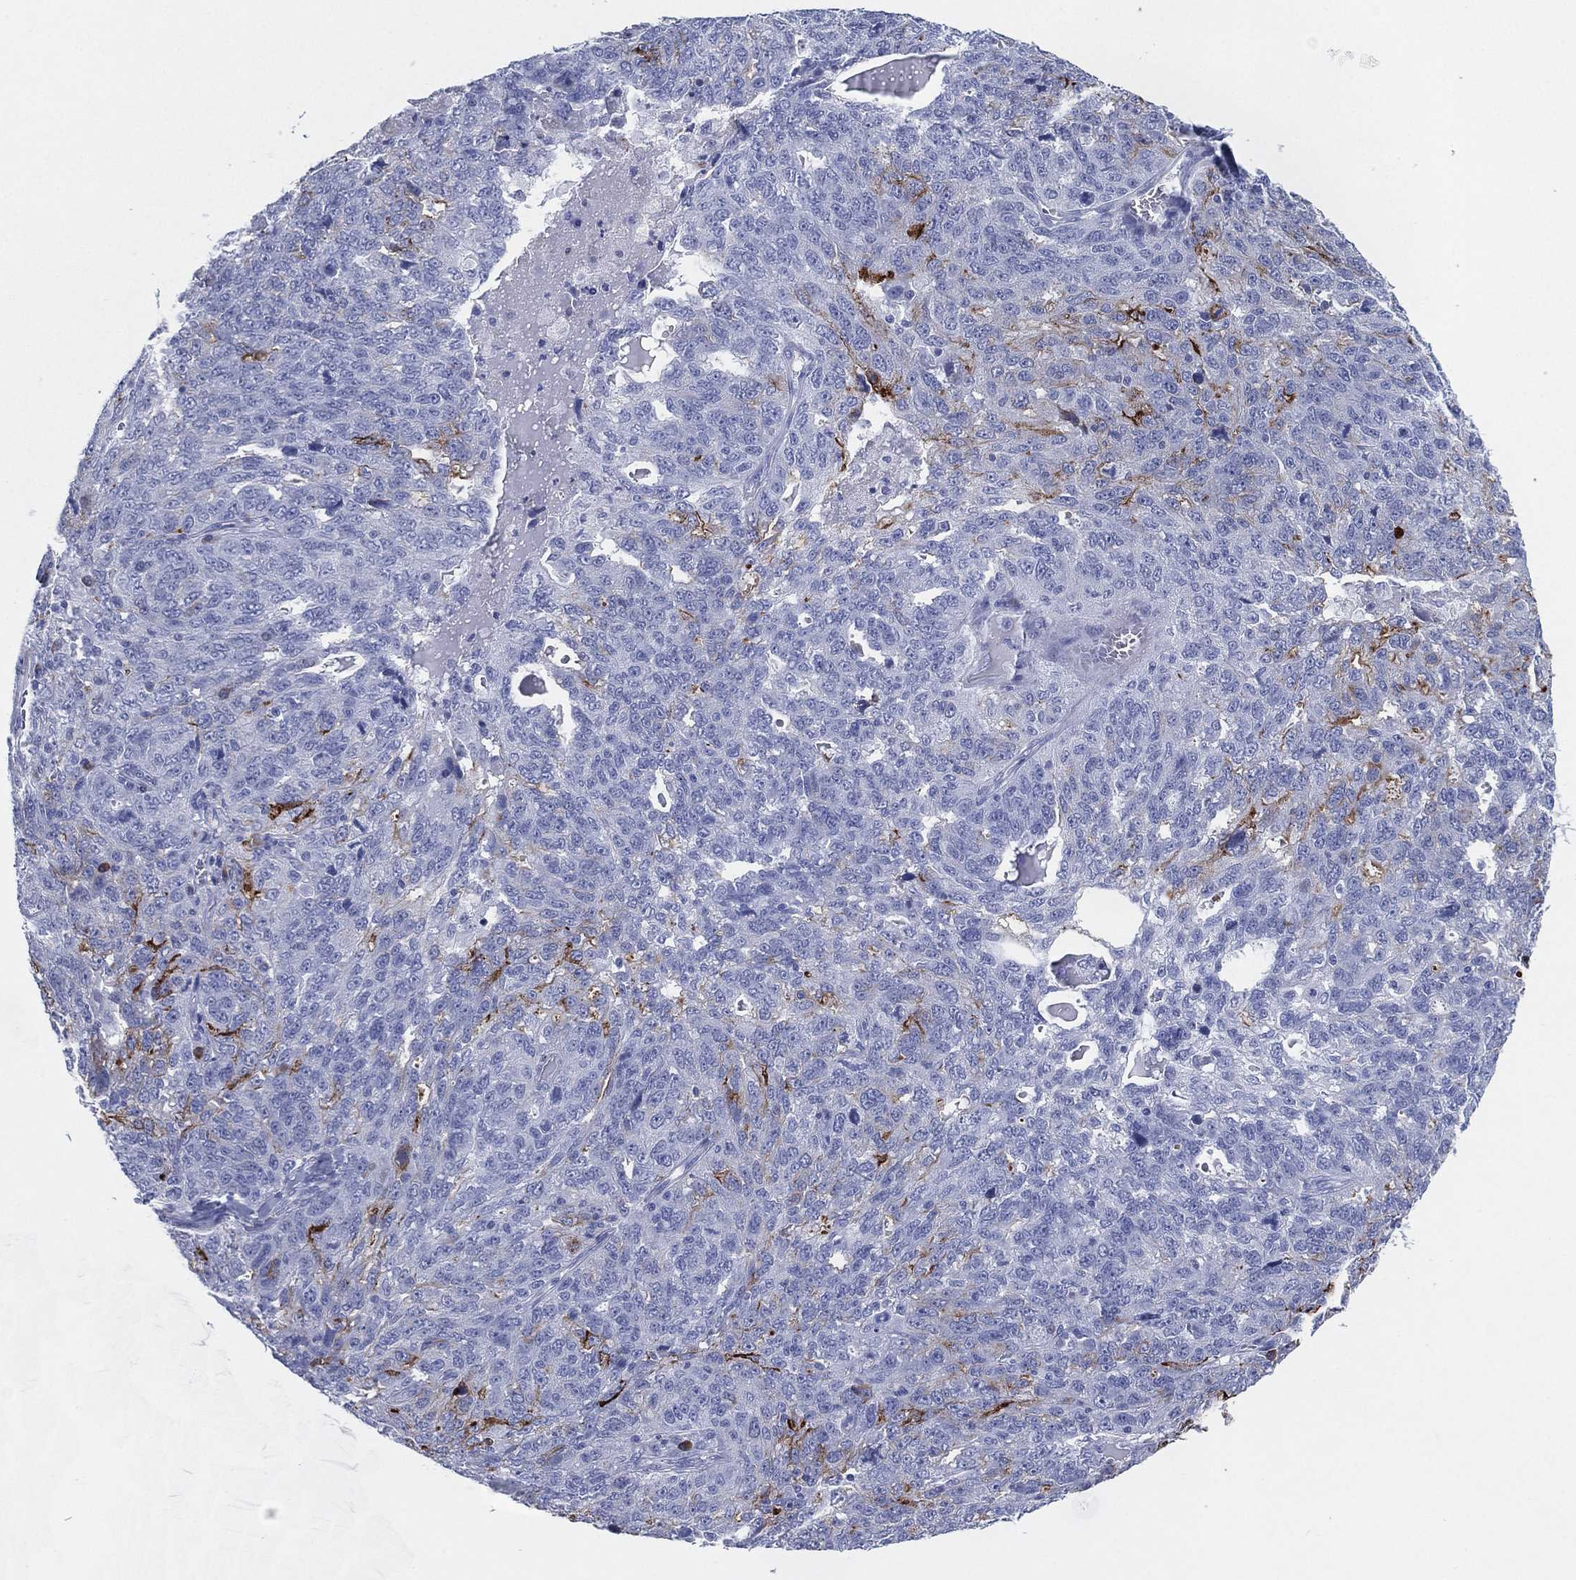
{"staining": {"intensity": "negative", "quantity": "none", "location": "none"}, "tissue": "ovarian cancer", "cell_type": "Tumor cells", "image_type": "cancer", "snomed": [{"axis": "morphology", "description": "Cystadenocarcinoma, serous, NOS"}, {"axis": "topography", "description": "Ovary"}], "caption": "The photomicrograph displays no significant staining in tumor cells of ovarian cancer.", "gene": "CD79A", "patient": {"sex": "female", "age": 71}}